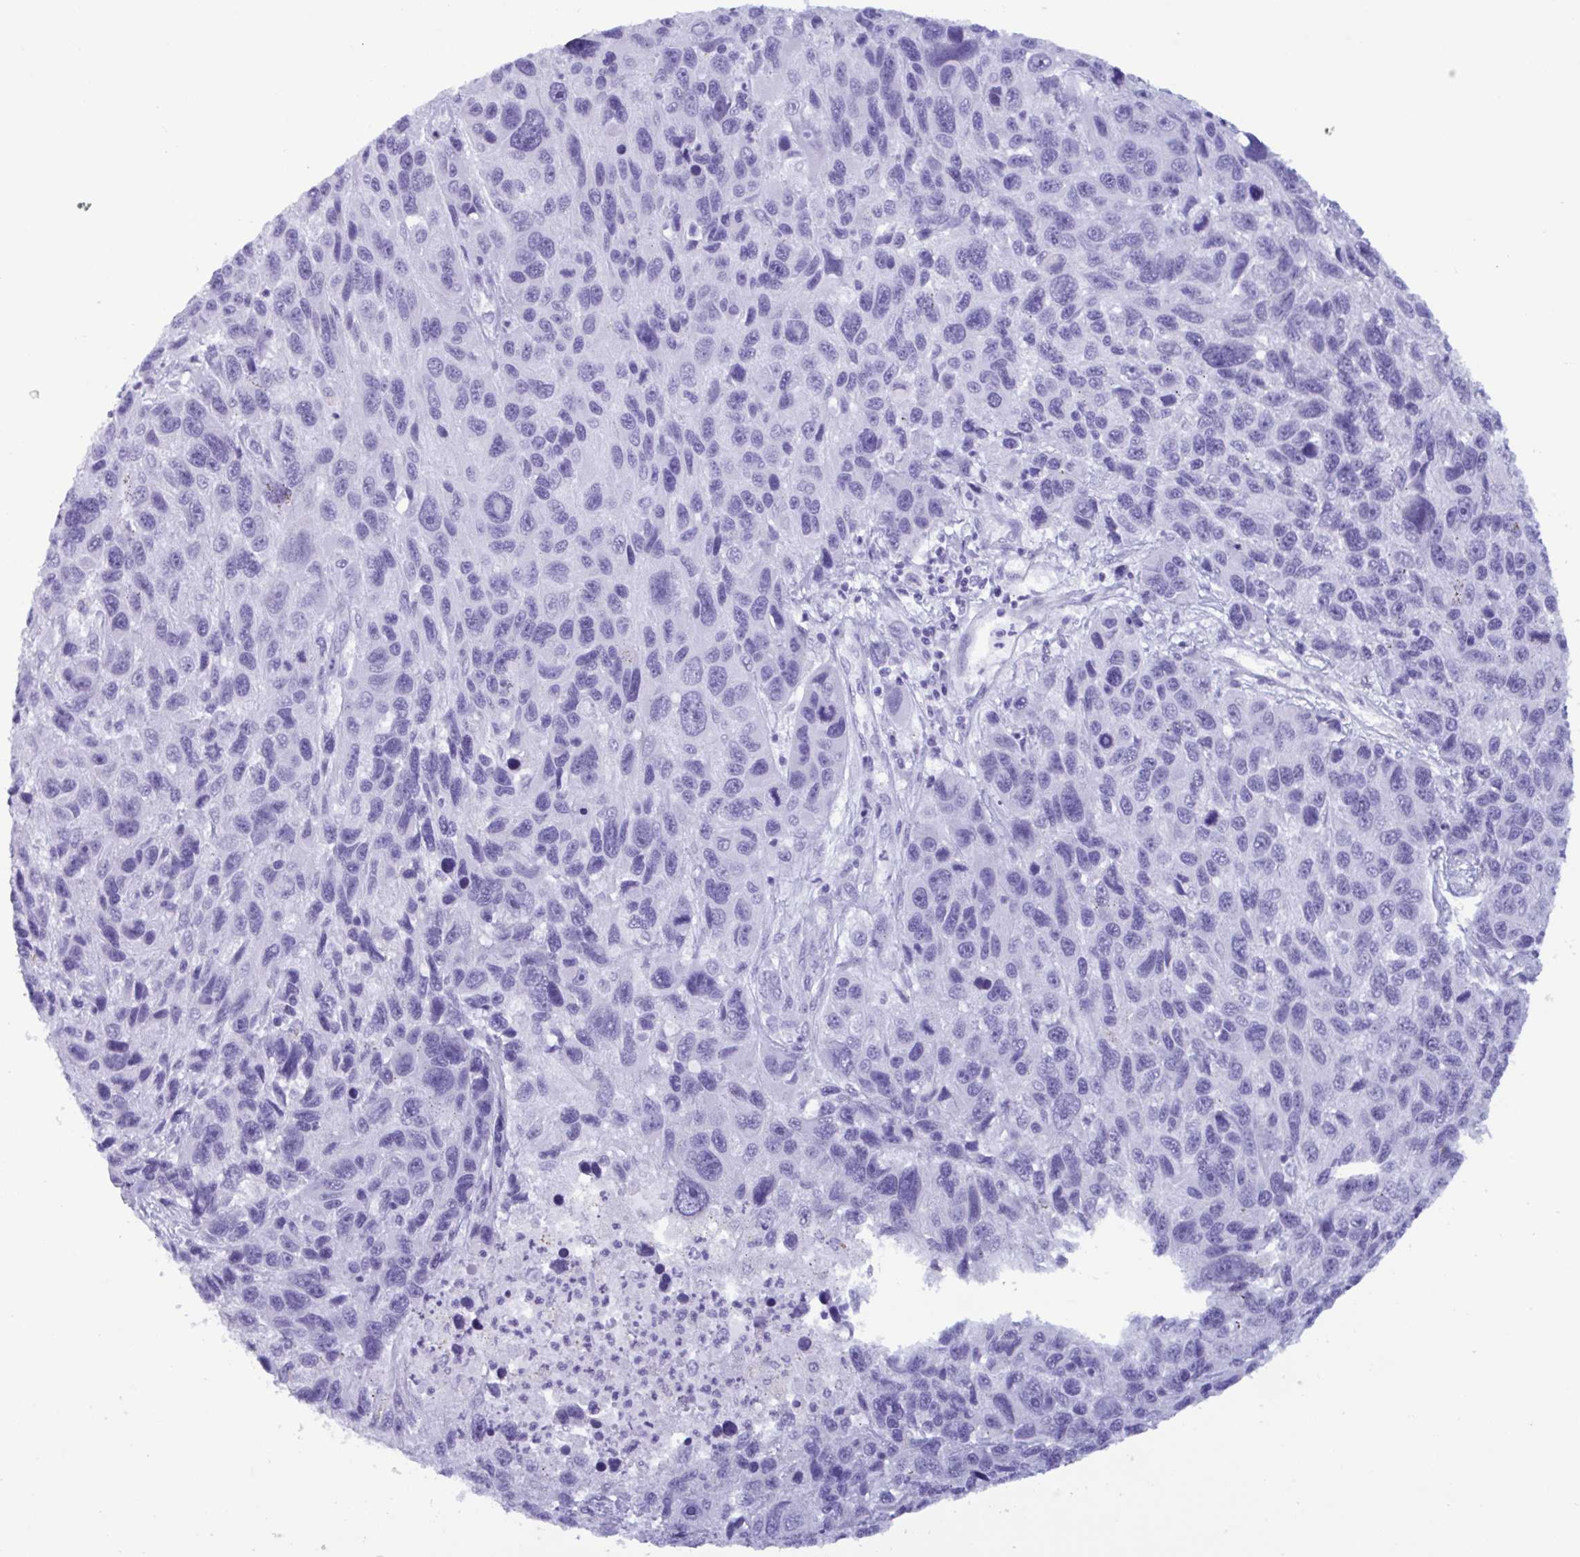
{"staining": {"intensity": "negative", "quantity": "none", "location": "none"}, "tissue": "melanoma", "cell_type": "Tumor cells", "image_type": "cancer", "snomed": [{"axis": "morphology", "description": "Malignant melanoma, NOS"}, {"axis": "topography", "description": "Skin"}], "caption": "Micrograph shows no protein expression in tumor cells of melanoma tissue.", "gene": "MRGPRG", "patient": {"sex": "male", "age": 53}}